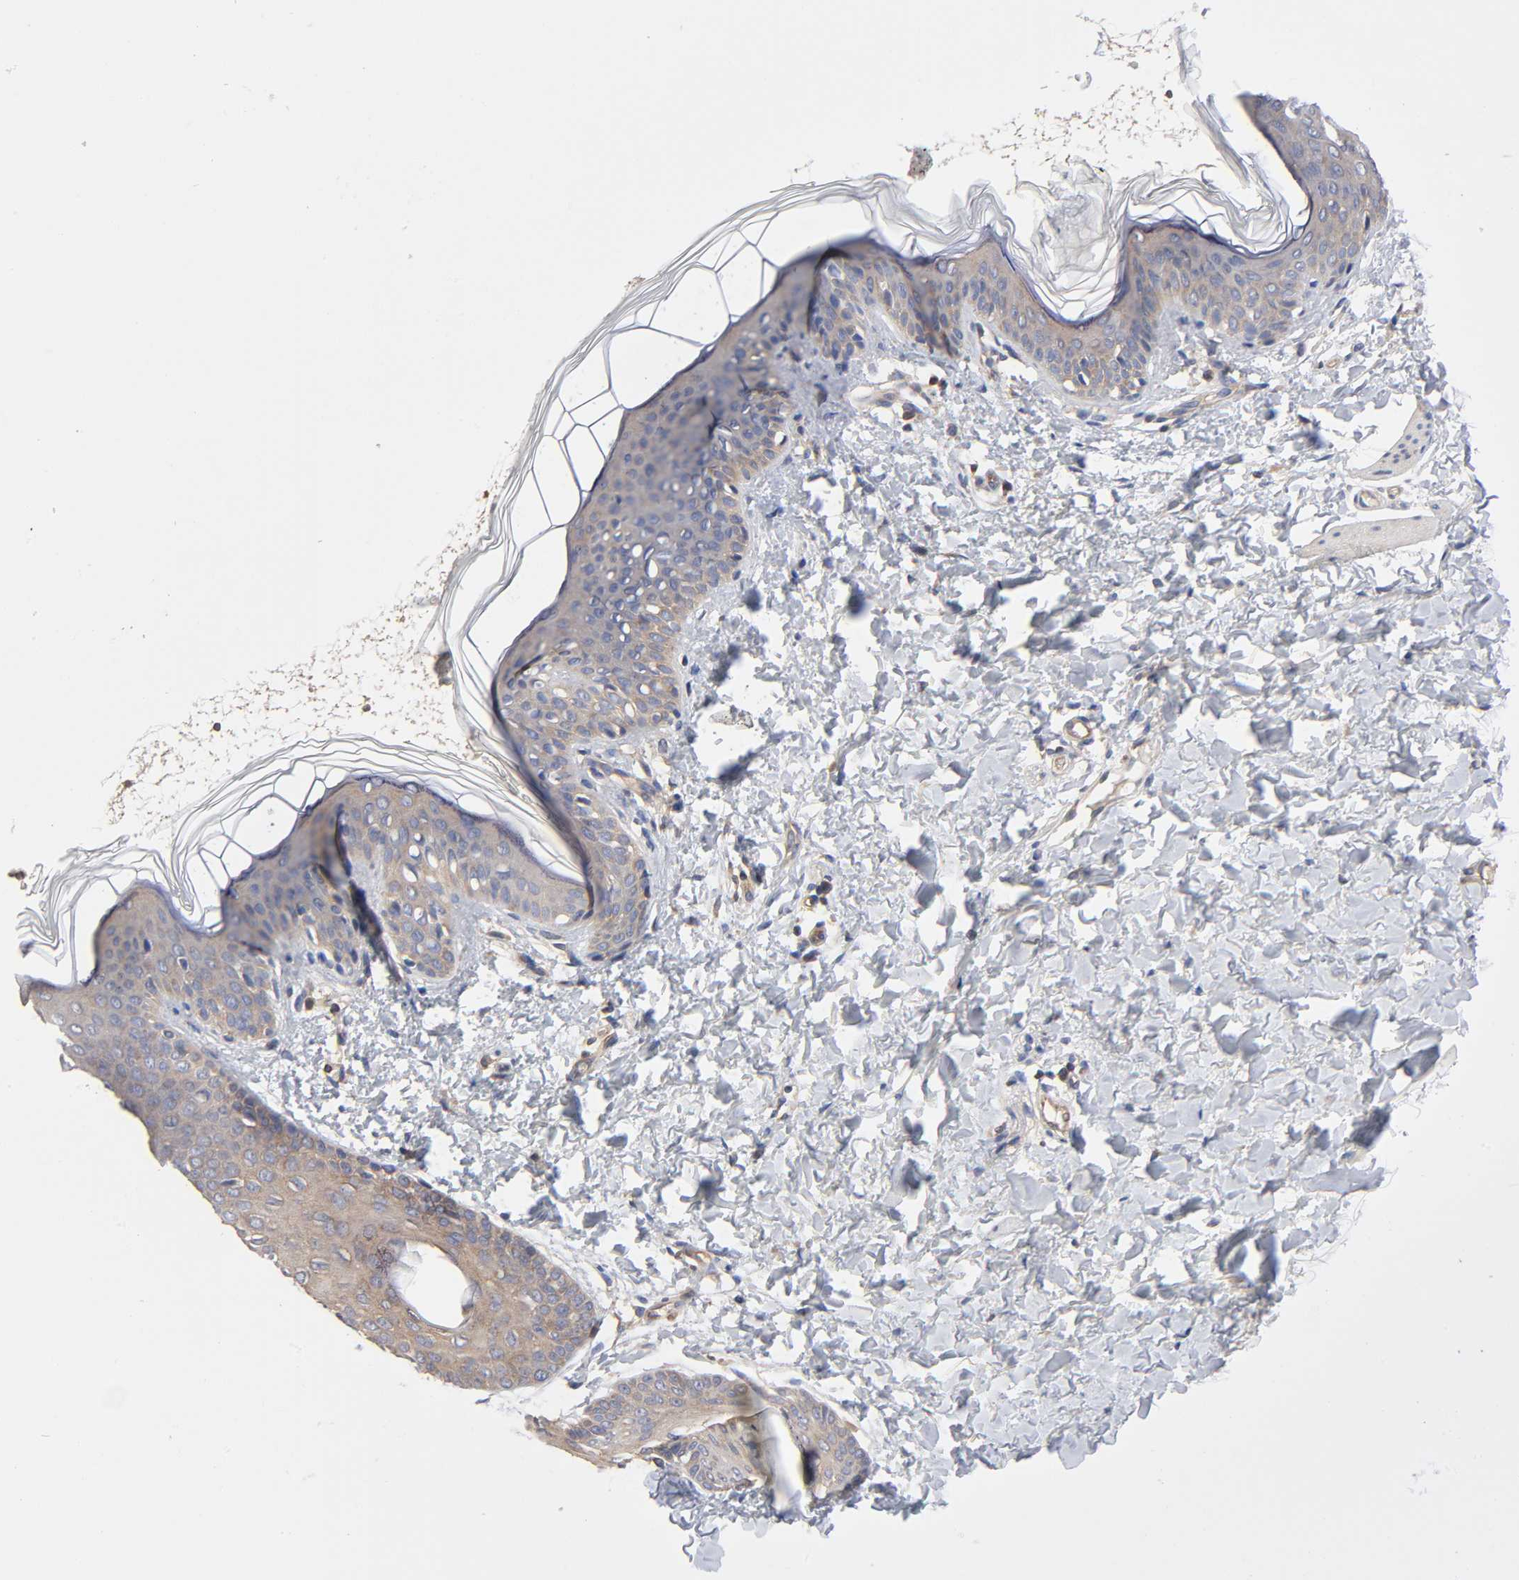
{"staining": {"intensity": "negative", "quantity": "none", "location": "none"}, "tissue": "skin", "cell_type": "Fibroblasts", "image_type": "normal", "snomed": [{"axis": "morphology", "description": "Normal tissue, NOS"}, {"axis": "topography", "description": "Skin"}], "caption": "Skin was stained to show a protein in brown. There is no significant expression in fibroblasts.", "gene": "STRN3", "patient": {"sex": "female", "age": 4}}